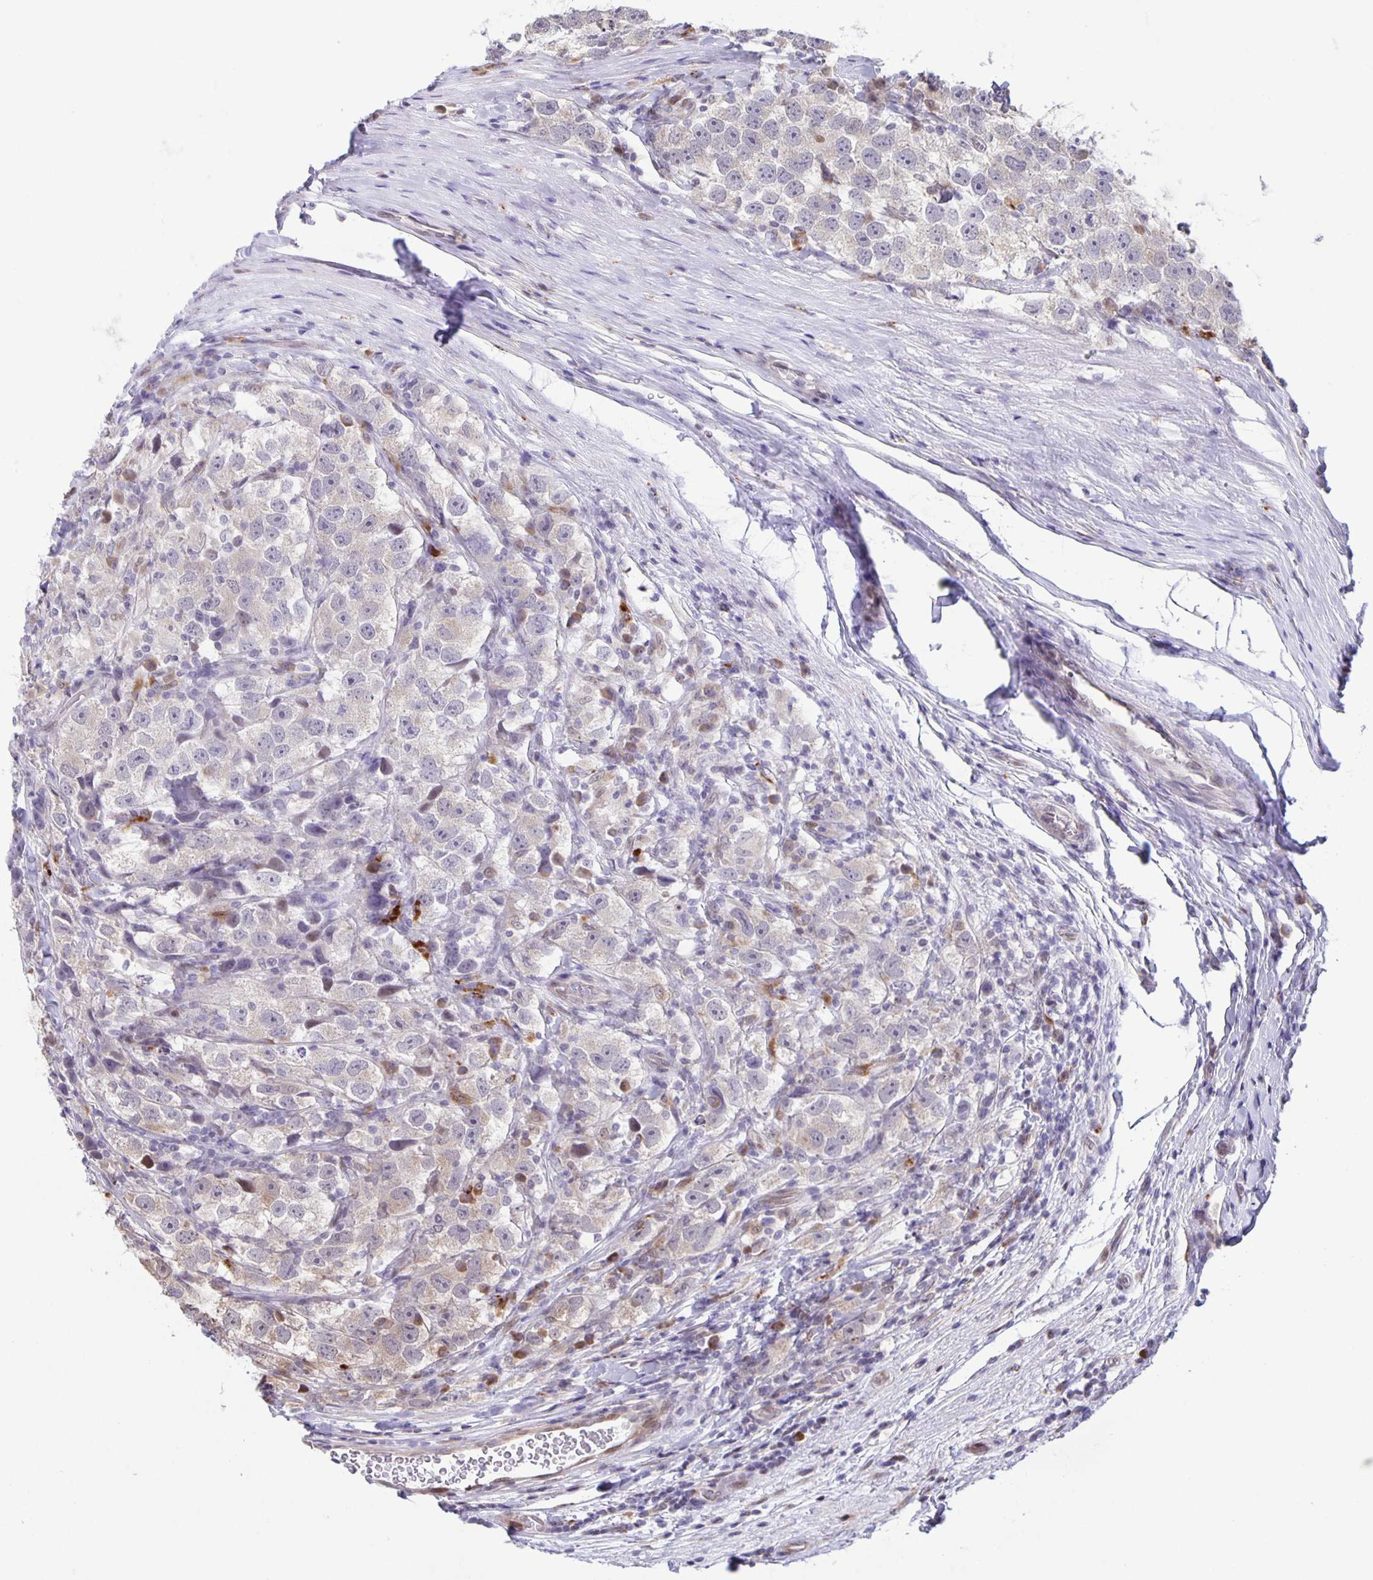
{"staining": {"intensity": "negative", "quantity": "none", "location": "none"}, "tissue": "testis cancer", "cell_type": "Tumor cells", "image_type": "cancer", "snomed": [{"axis": "morphology", "description": "Seminoma, NOS"}, {"axis": "topography", "description": "Testis"}], "caption": "High magnification brightfield microscopy of testis cancer (seminoma) stained with DAB (brown) and counterstained with hematoxylin (blue): tumor cells show no significant expression.", "gene": "MAPK12", "patient": {"sex": "male", "age": 26}}